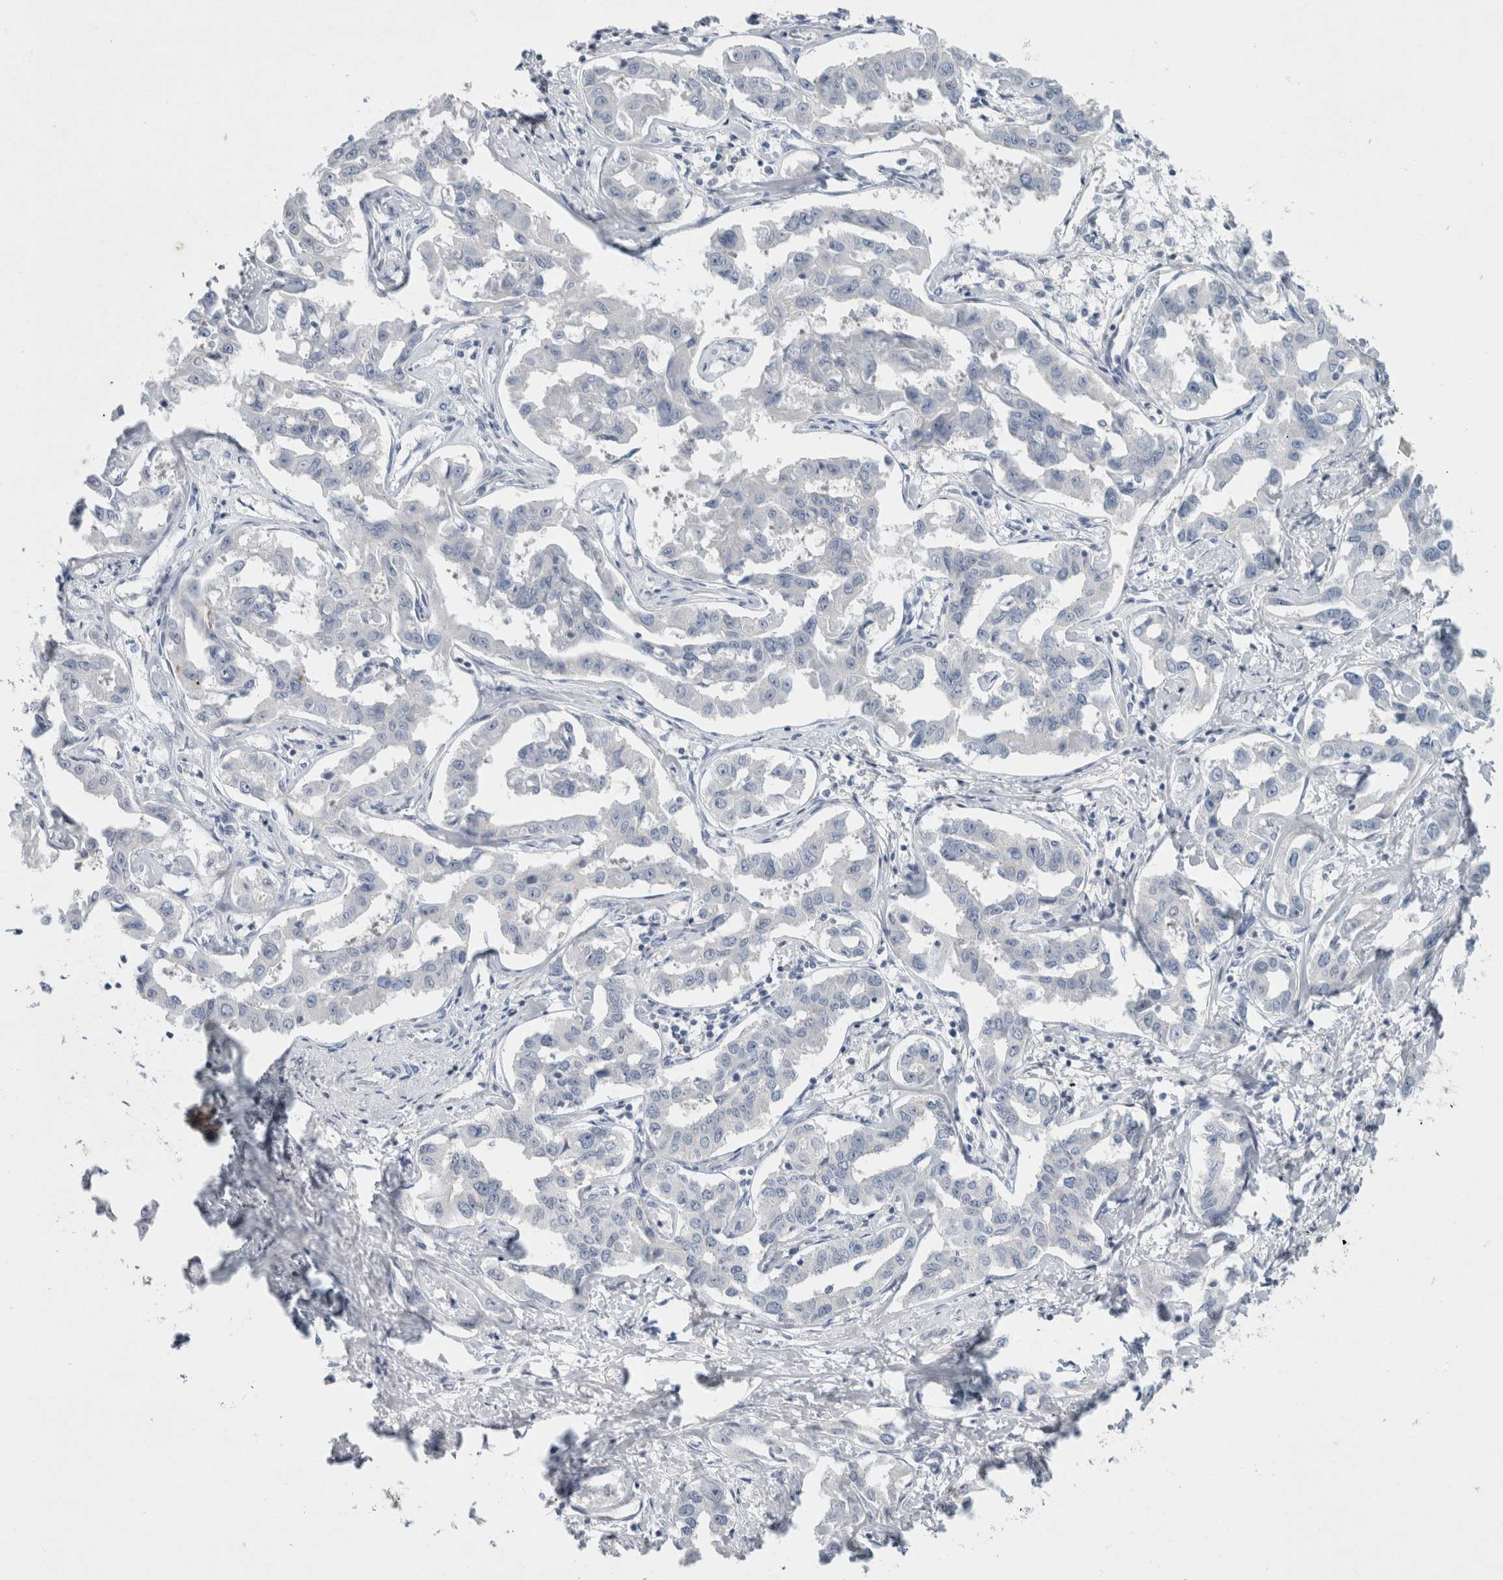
{"staining": {"intensity": "negative", "quantity": "none", "location": "none"}, "tissue": "liver cancer", "cell_type": "Tumor cells", "image_type": "cancer", "snomed": [{"axis": "morphology", "description": "Cholangiocarcinoma"}, {"axis": "topography", "description": "Liver"}], "caption": "This image is of liver cholangiocarcinoma stained with immunohistochemistry (IHC) to label a protein in brown with the nuclei are counter-stained blue. There is no expression in tumor cells. (DAB IHC, high magnification).", "gene": "CASP6", "patient": {"sex": "male", "age": 59}}